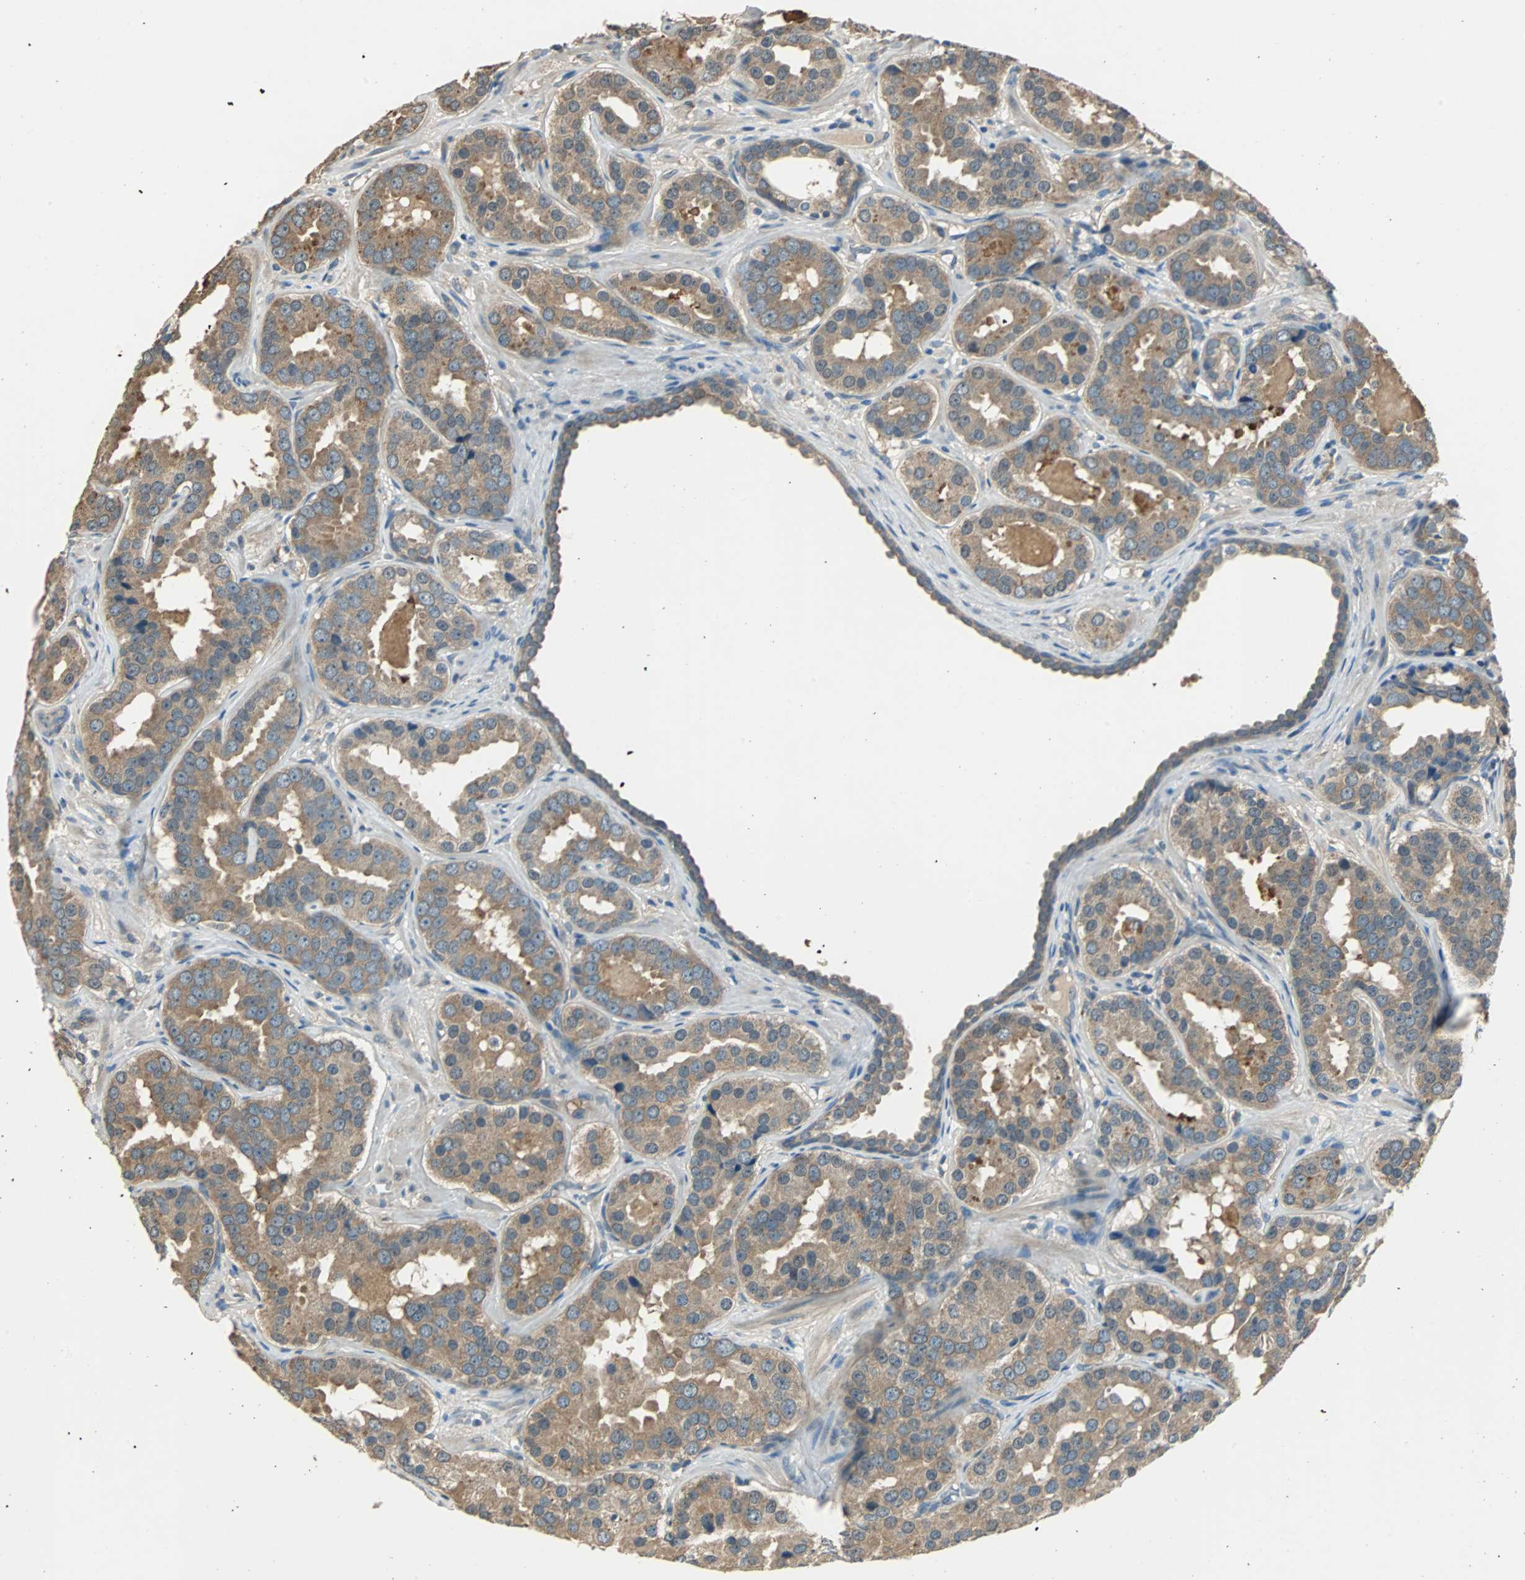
{"staining": {"intensity": "moderate", "quantity": ">75%", "location": "cytoplasmic/membranous"}, "tissue": "prostate cancer", "cell_type": "Tumor cells", "image_type": "cancer", "snomed": [{"axis": "morphology", "description": "Adenocarcinoma, Low grade"}, {"axis": "topography", "description": "Prostate"}], "caption": "Moderate cytoplasmic/membranous protein positivity is appreciated in approximately >75% of tumor cells in prostate cancer (low-grade adenocarcinoma).", "gene": "ABHD2", "patient": {"sex": "male", "age": 59}}